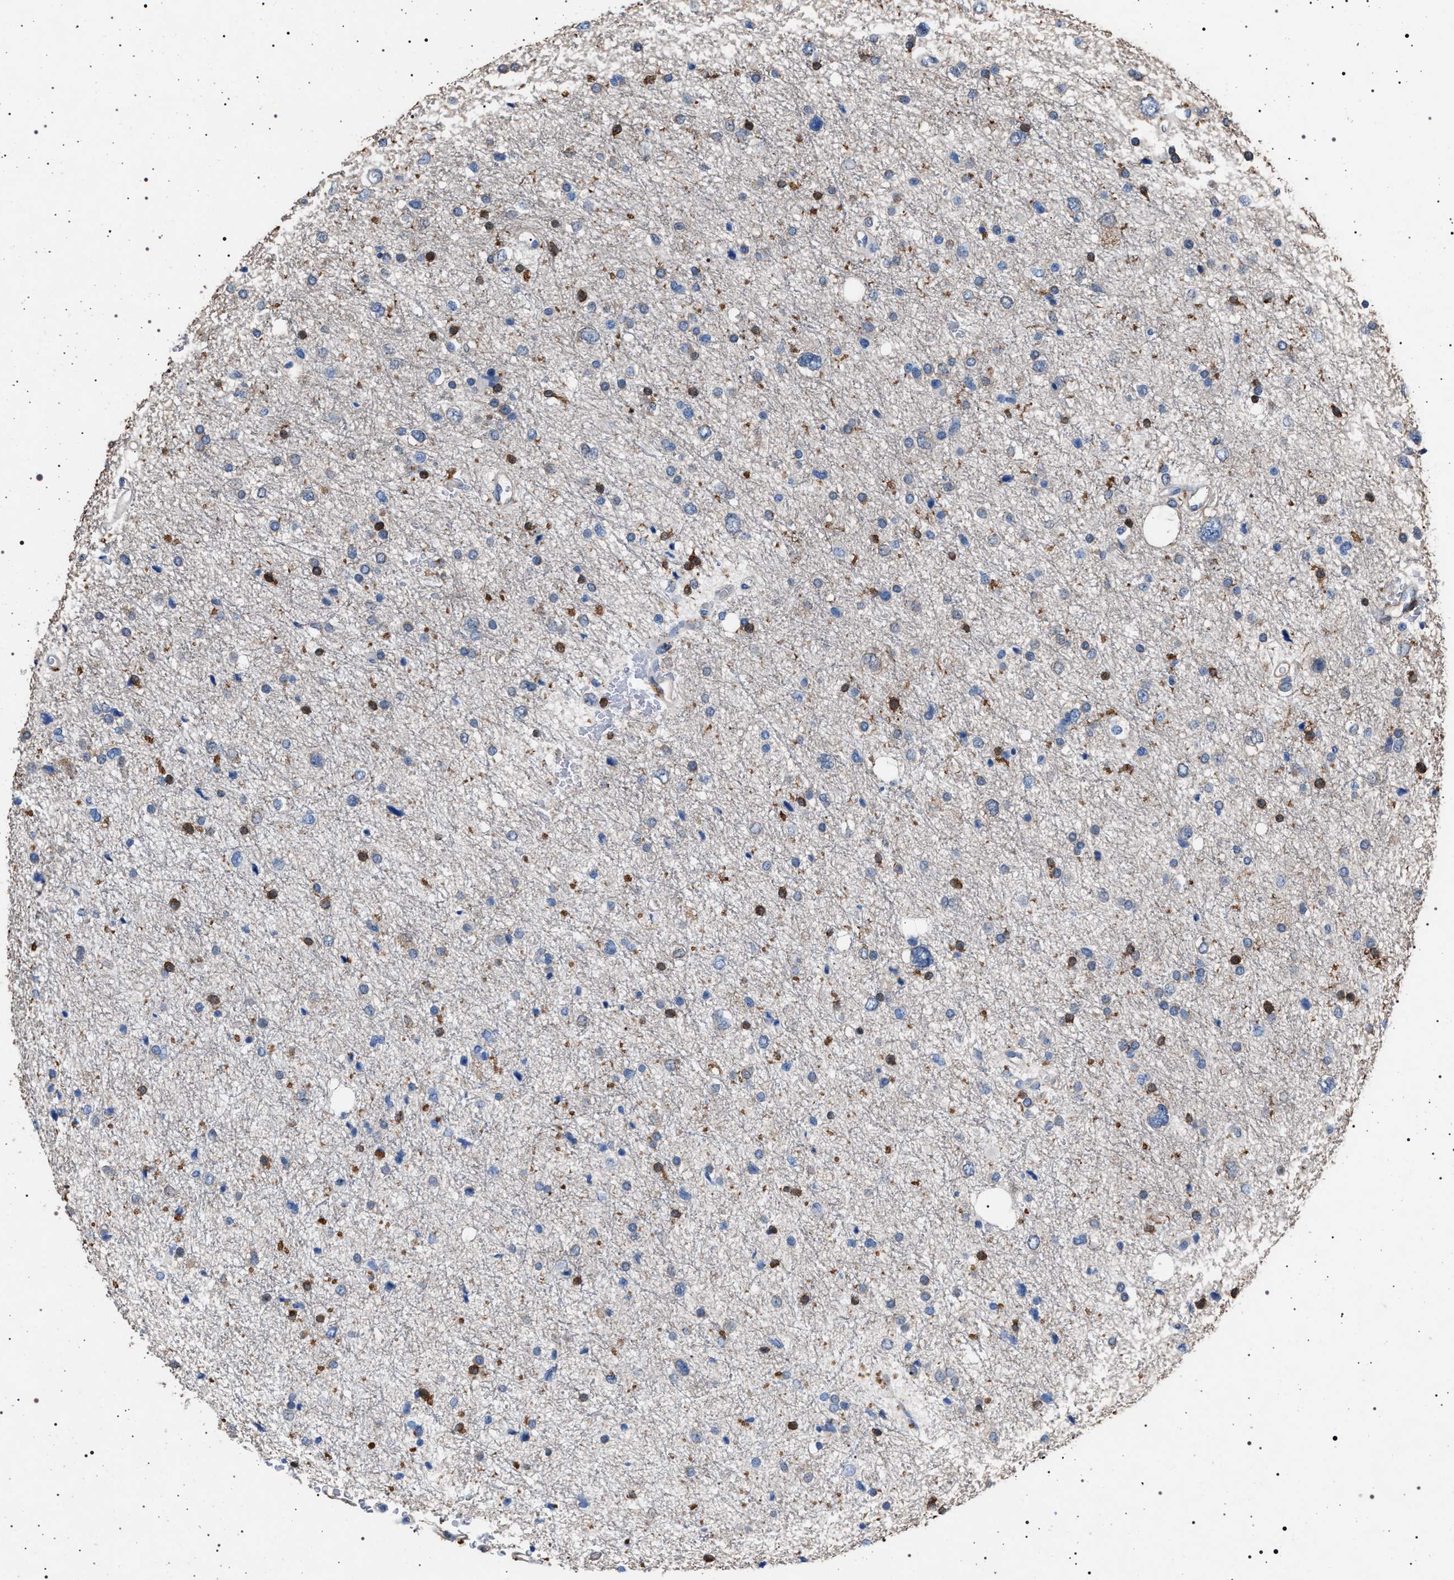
{"staining": {"intensity": "moderate", "quantity": "<25%", "location": "cytoplasmic/membranous"}, "tissue": "glioma", "cell_type": "Tumor cells", "image_type": "cancer", "snomed": [{"axis": "morphology", "description": "Glioma, malignant, Low grade"}, {"axis": "topography", "description": "Brain"}], "caption": "Protein staining of malignant glioma (low-grade) tissue reveals moderate cytoplasmic/membranous positivity in approximately <25% of tumor cells.", "gene": "SMAP2", "patient": {"sex": "female", "age": 37}}